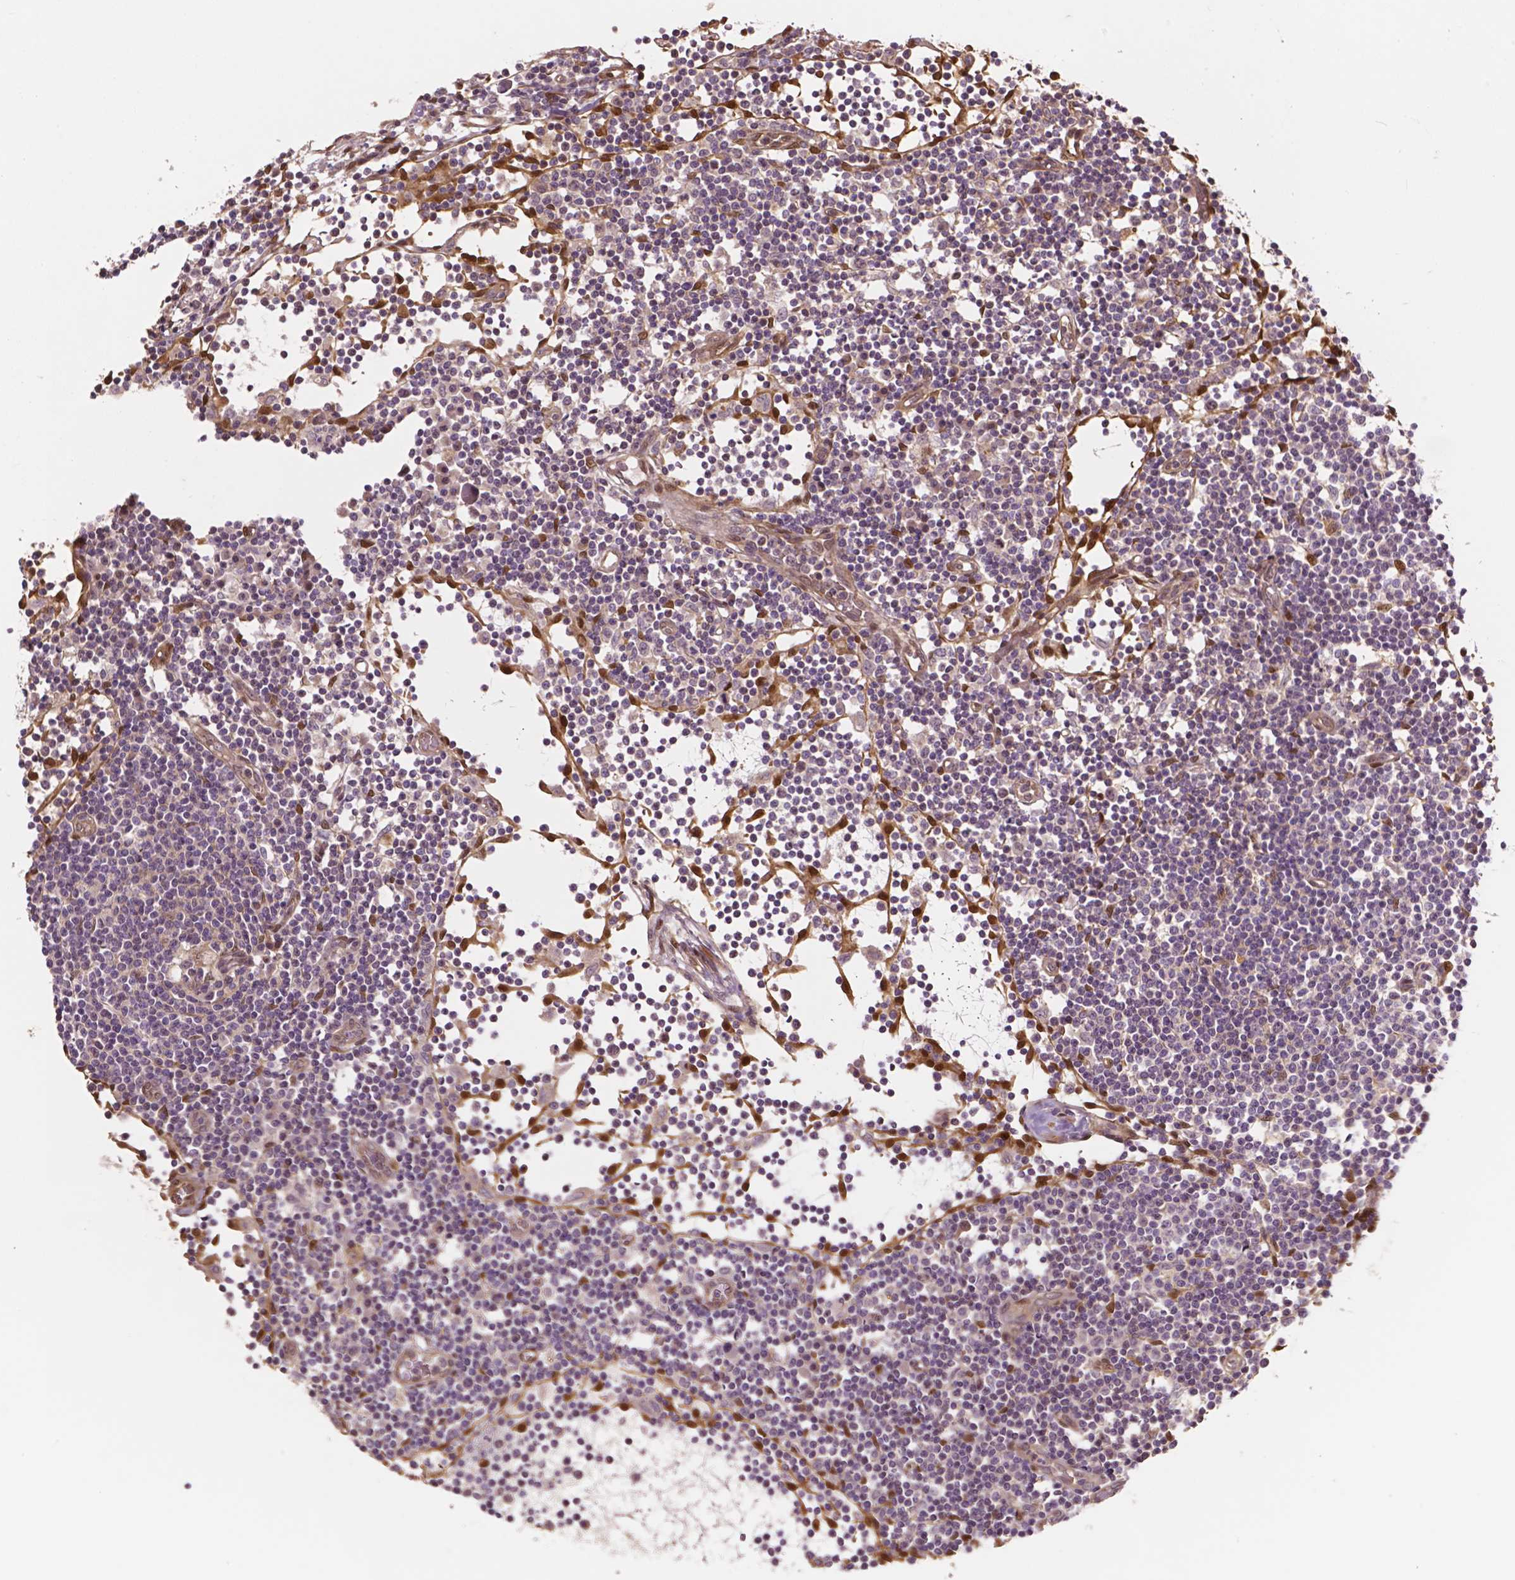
{"staining": {"intensity": "moderate", "quantity": "<25%", "location": "cytoplasmic/membranous,nuclear"}, "tissue": "lymph node", "cell_type": "Germinal center cells", "image_type": "normal", "snomed": [{"axis": "morphology", "description": "Normal tissue, NOS"}, {"axis": "topography", "description": "Lymph node"}], "caption": "Lymph node stained with a brown dye exhibits moderate cytoplasmic/membranous,nuclear positive expression in about <25% of germinal center cells.", "gene": "YAP1", "patient": {"sex": "female", "age": 72}}